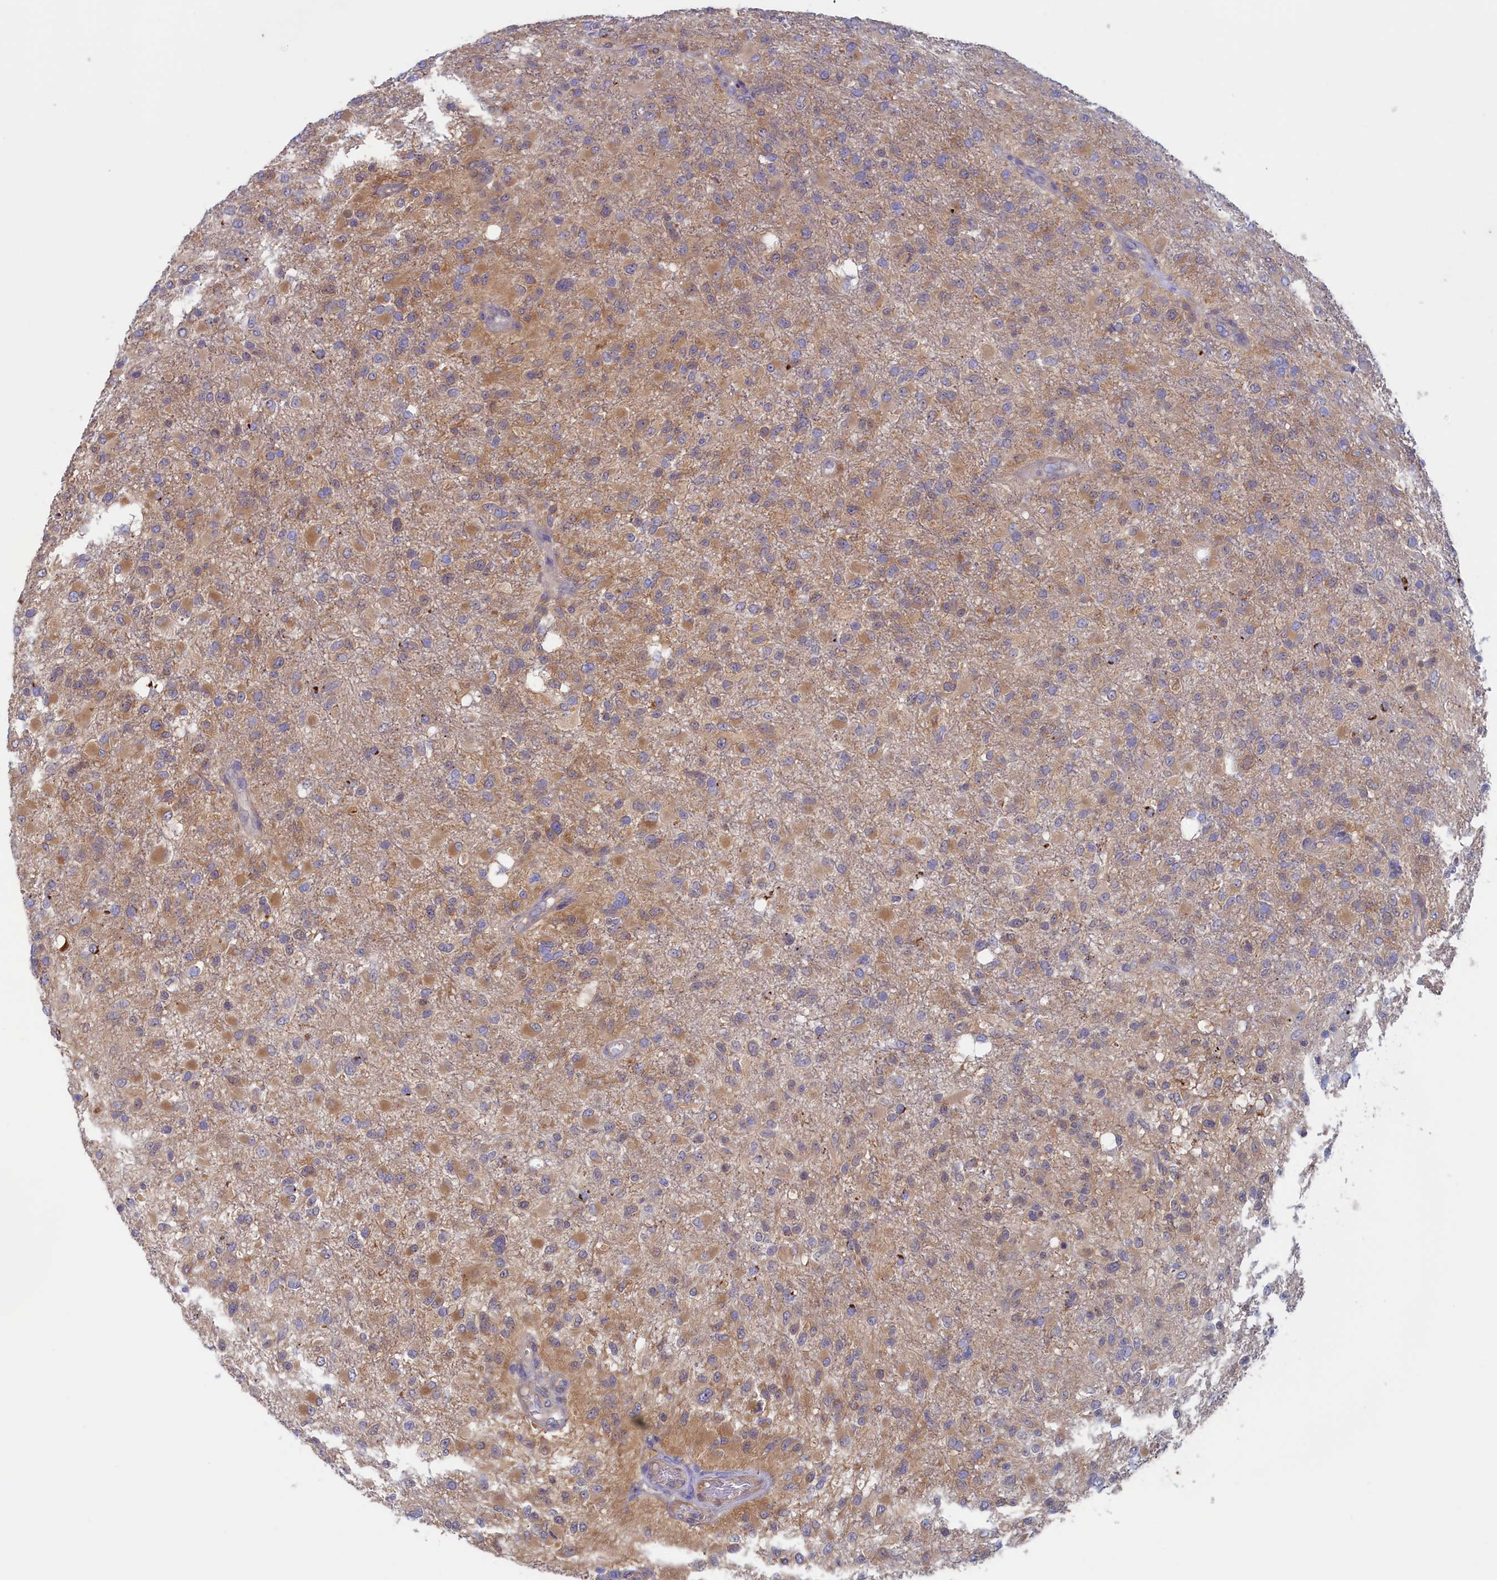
{"staining": {"intensity": "moderate", "quantity": ">75%", "location": "cytoplasmic/membranous"}, "tissue": "glioma", "cell_type": "Tumor cells", "image_type": "cancer", "snomed": [{"axis": "morphology", "description": "Glioma, malignant, High grade"}, {"axis": "topography", "description": "Brain"}], "caption": "Tumor cells exhibit medium levels of moderate cytoplasmic/membranous expression in approximately >75% of cells in human malignant high-grade glioma. The staining is performed using DAB brown chromogen to label protein expression. The nuclei are counter-stained blue using hematoxylin.", "gene": "SYNDIG1L", "patient": {"sex": "female", "age": 74}}